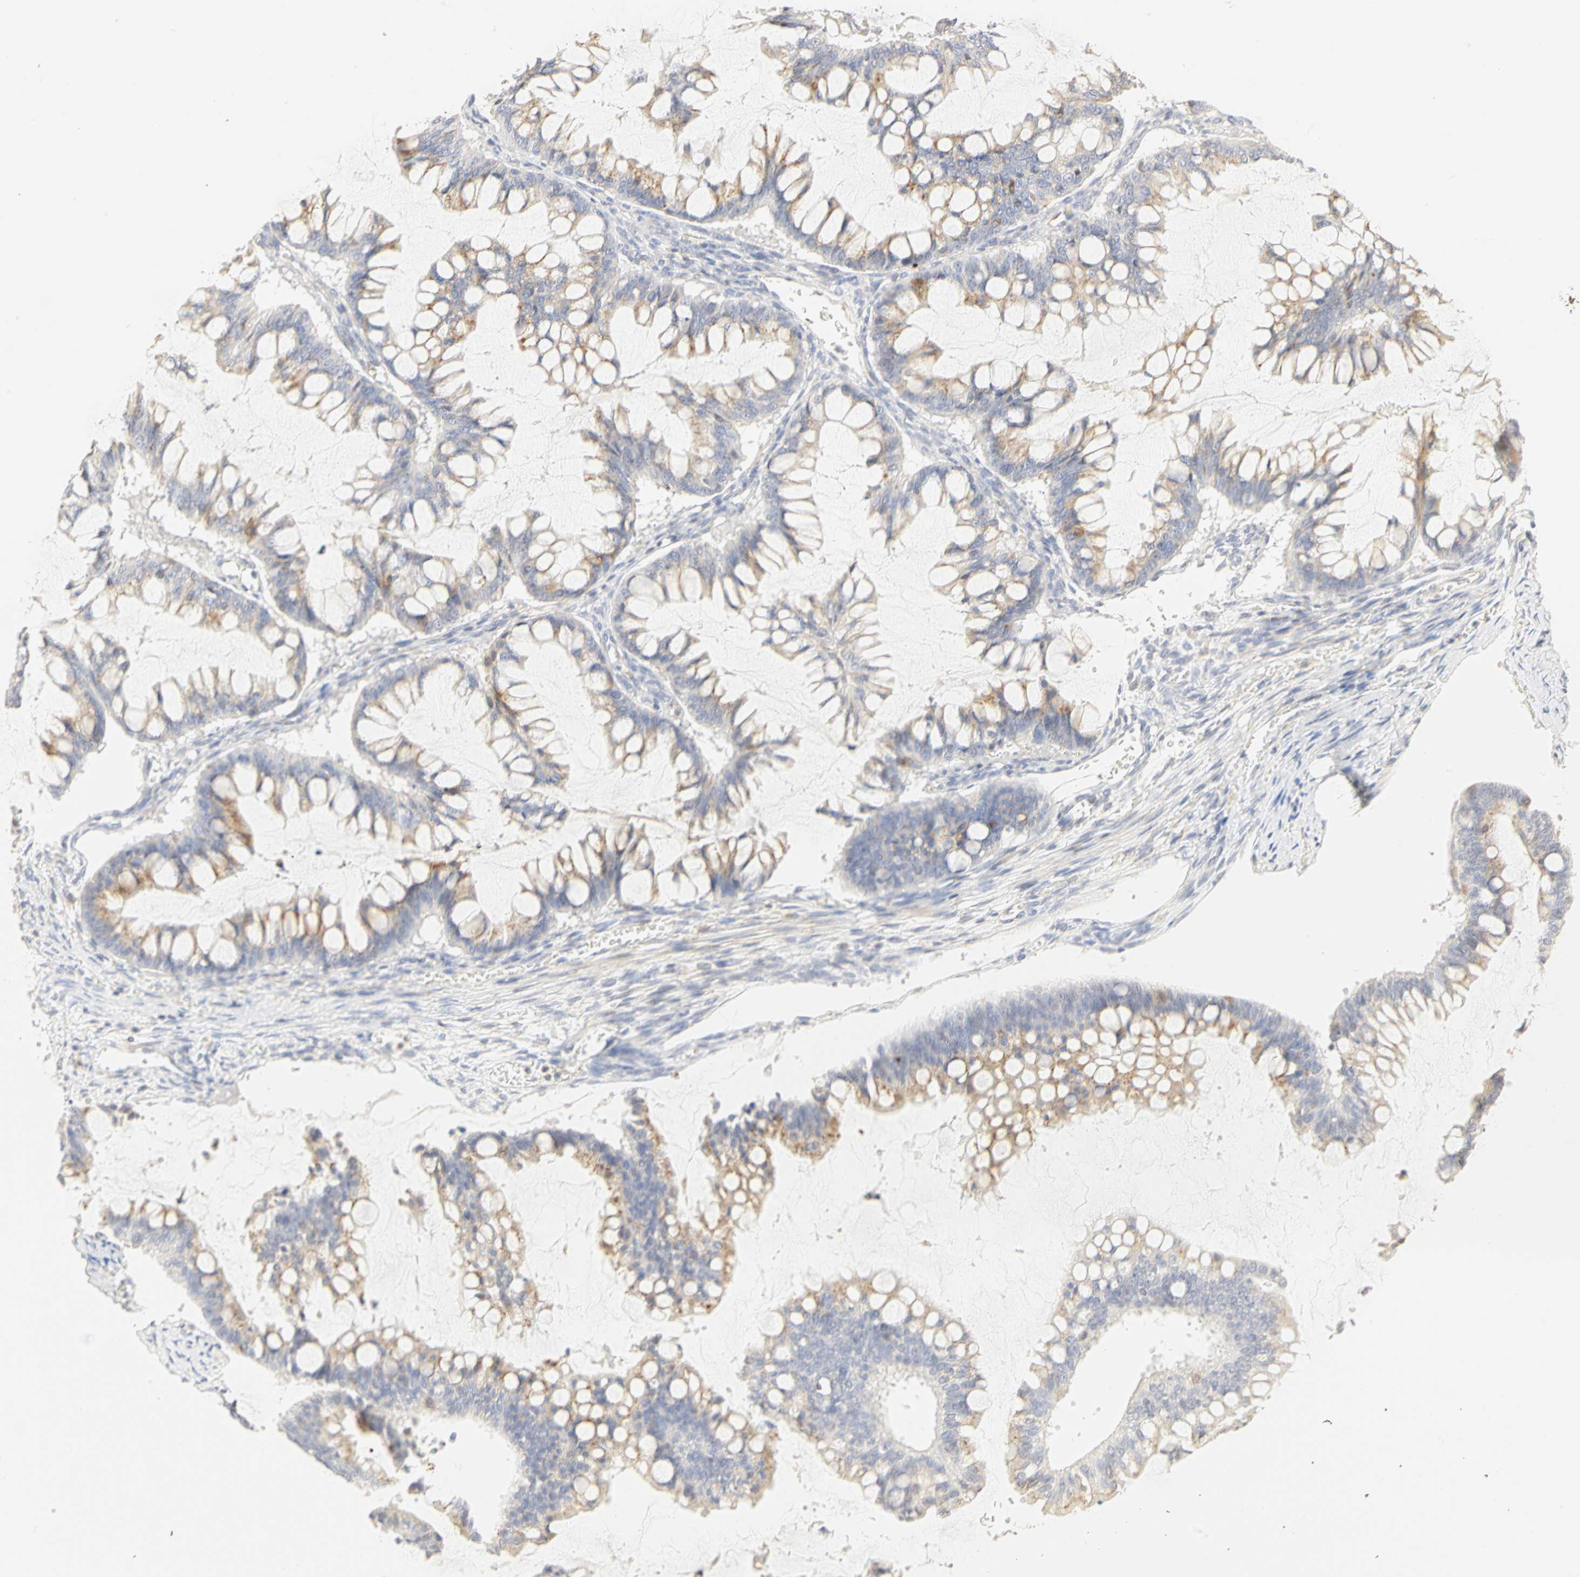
{"staining": {"intensity": "moderate", "quantity": ">75%", "location": "cytoplasmic/membranous"}, "tissue": "ovarian cancer", "cell_type": "Tumor cells", "image_type": "cancer", "snomed": [{"axis": "morphology", "description": "Cystadenocarcinoma, mucinous, NOS"}, {"axis": "topography", "description": "Ovary"}], "caption": "Ovarian cancer (mucinous cystadenocarcinoma) stained with DAB (3,3'-diaminobenzidine) immunohistochemistry demonstrates medium levels of moderate cytoplasmic/membranous staining in about >75% of tumor cells.", "gene": "GNRH2", "patient": {"sex": "female", "age": 73}}